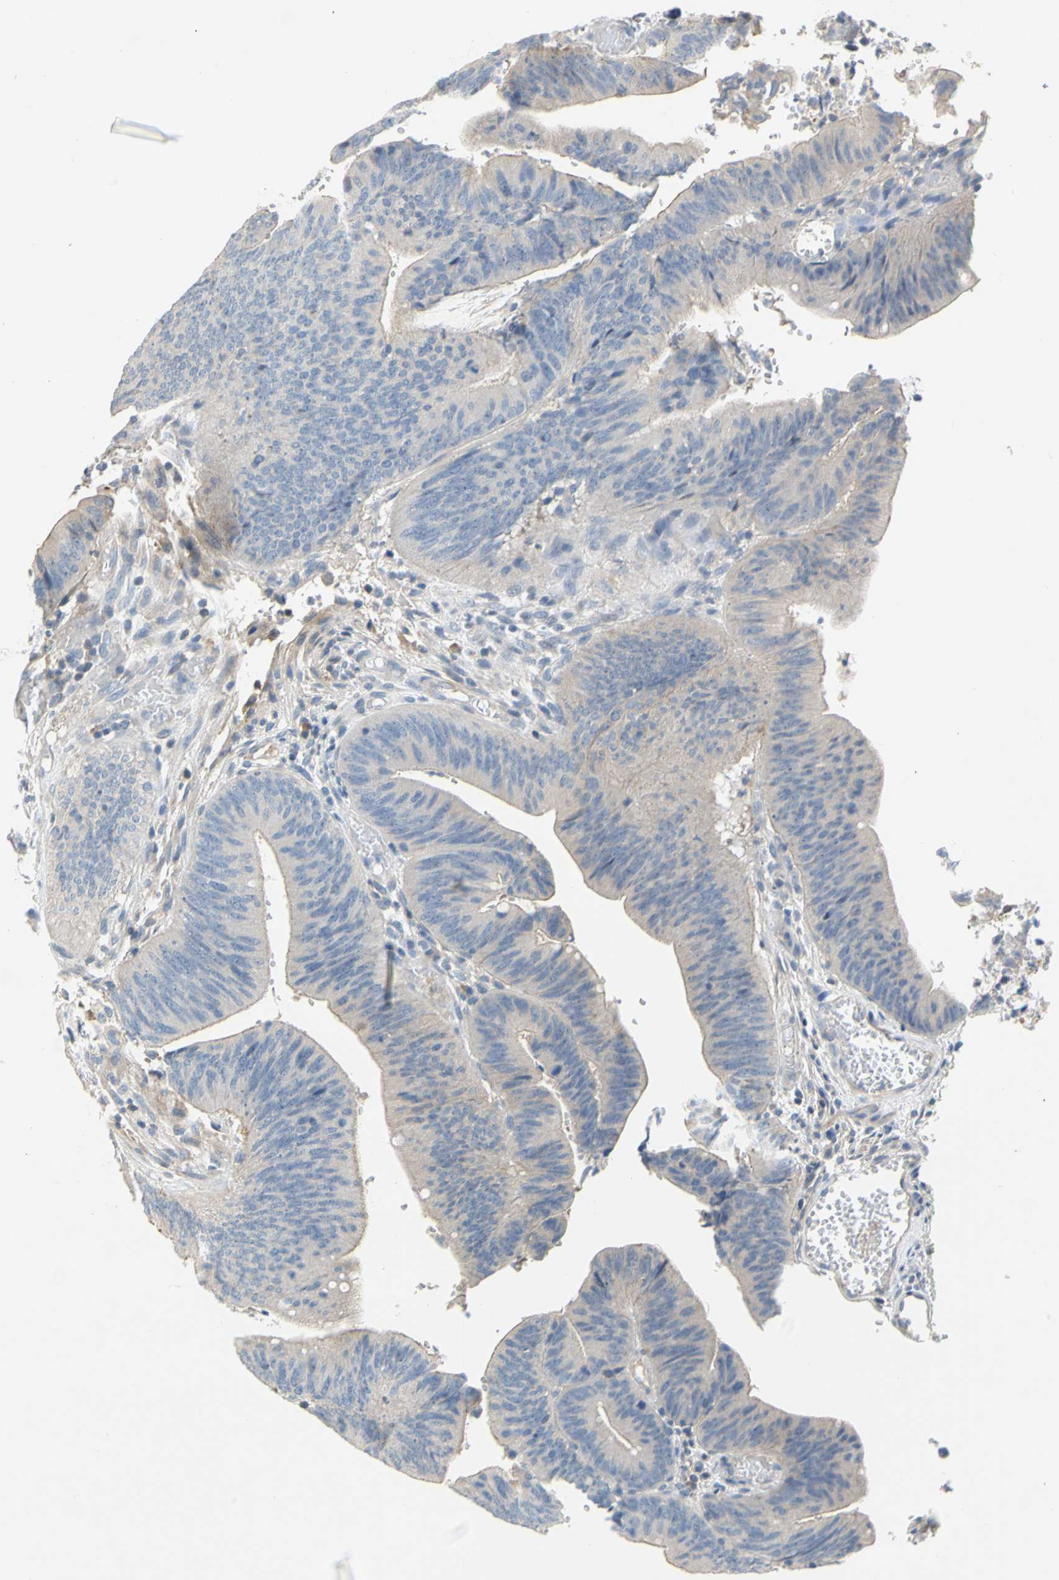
{"staining": {"intensity": "negative", "quantity": "none", "location": "none"}, "tissue": "colorectal cancer", "cell_type": "Tumor cells", "image_type": "cancer", "snomed": [{"axis": "morphology", "description": "Adenocarcinoma, NOS"}, {"axis": "topography", "description": "Rectum"}], "caption": "High magnification brightfield microscopy of colorectal adenocarcinoma stained with DAB (3,3'-diaminobenzidine) (brown) and counterstained with hematoxylin (blue): tumor cells show no significant staining.", "gene": "CCM2L", "patient": {"sex": "female", "age": 66}}